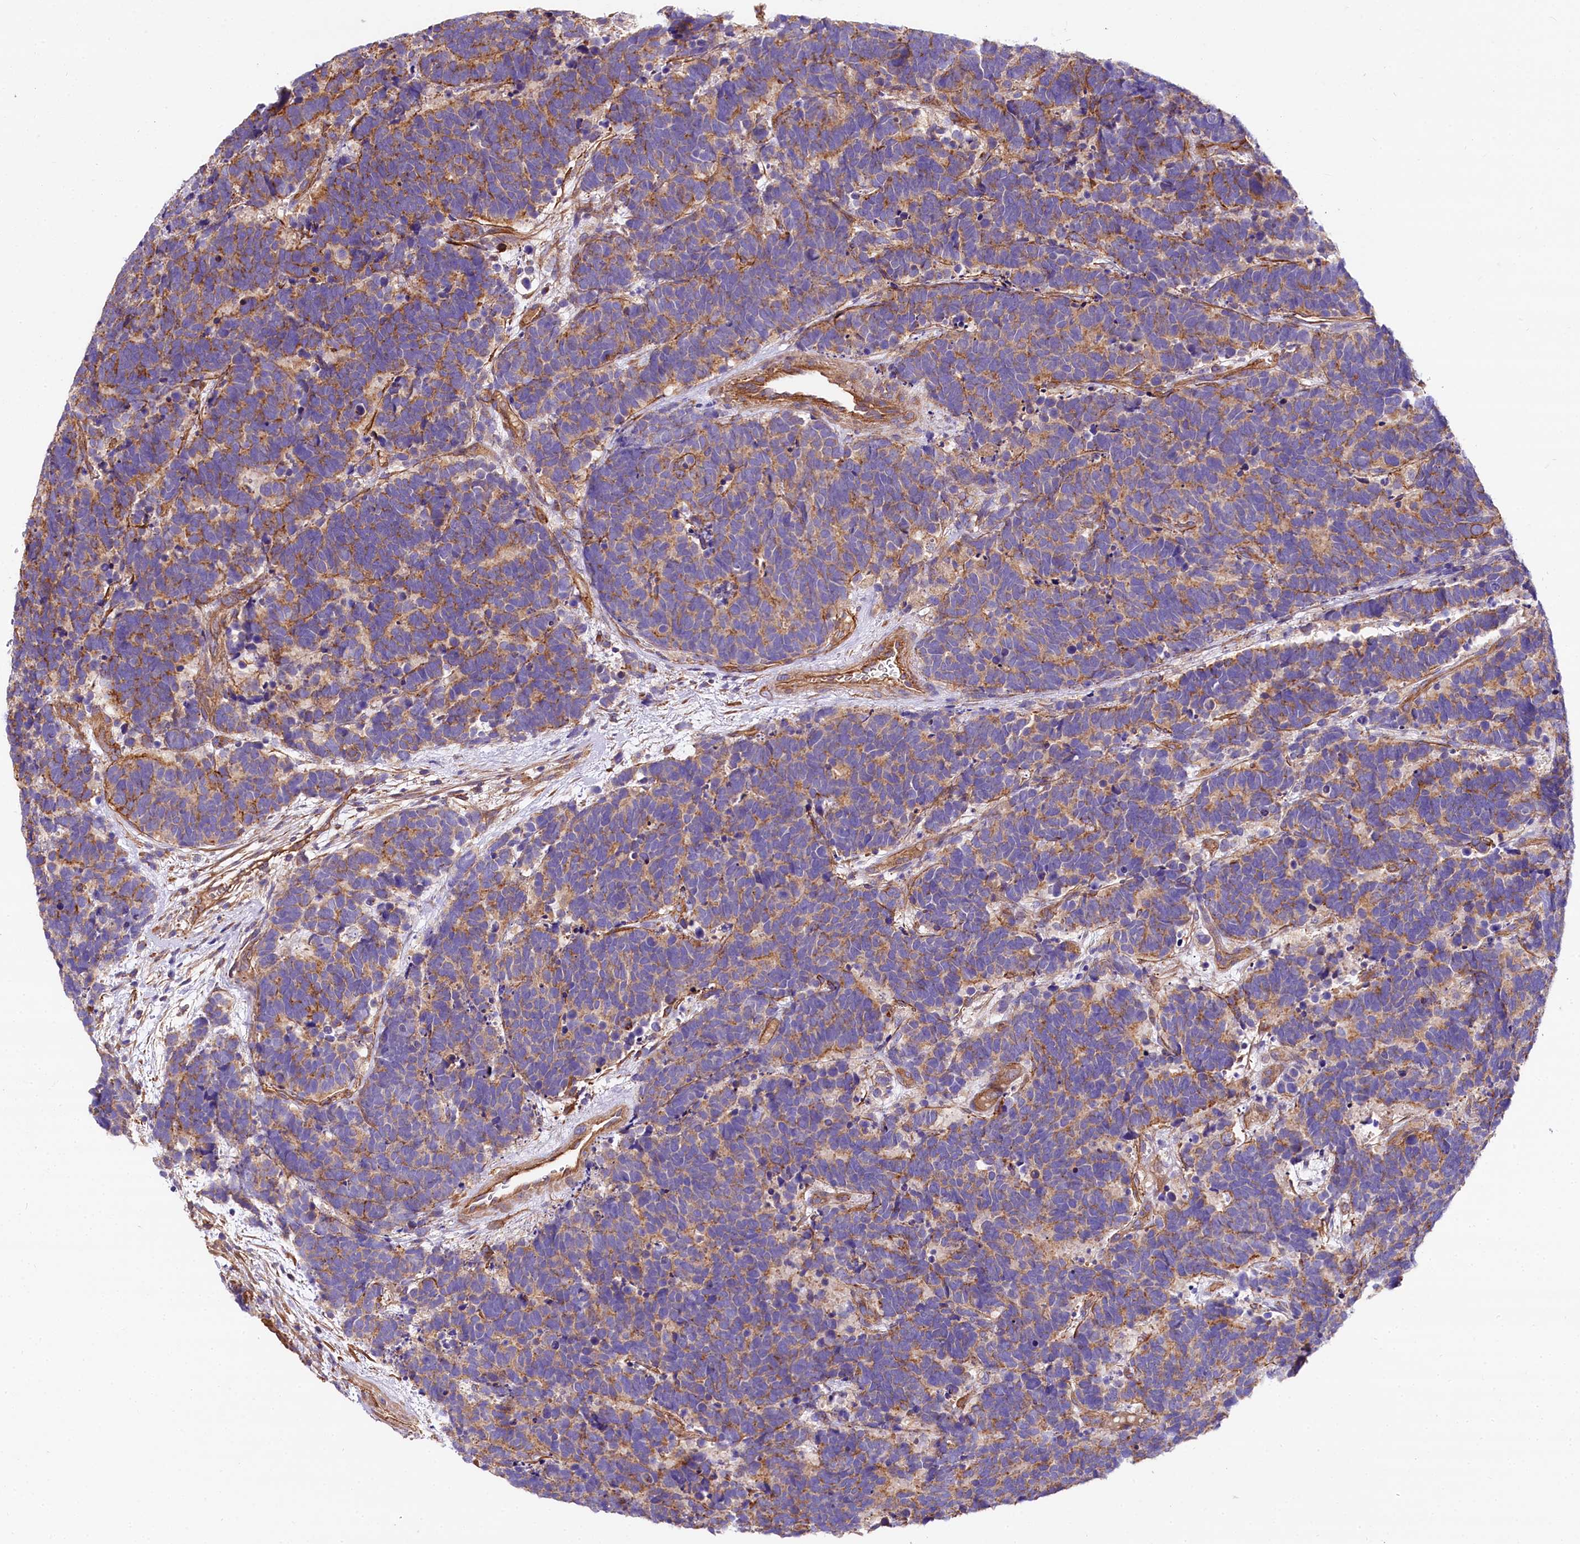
{"staining": {"intensity": "moderate", "quantity": "<25%", "location": "cytoplasmic/membranous"}, "tissue": "carcinoid", "cell_type": "Tumor cells", "image_type": "cancer", "snomed": [{"axis": "morphology", "description": "Carcinoma, NOS"}, {"axis": "morphology", "description": "Carcinoid, malignant, NOS"}, {"axis": "topography", "description": "Urinary bladder"}], "caption": "A photomicrograph of human carcinoma stained for a protein reveals moderate cytoplasmic/membranous brown staining in tumor cells.", "gene": "FCHSD2", "patient": {"sex": "male", "age": 57}}